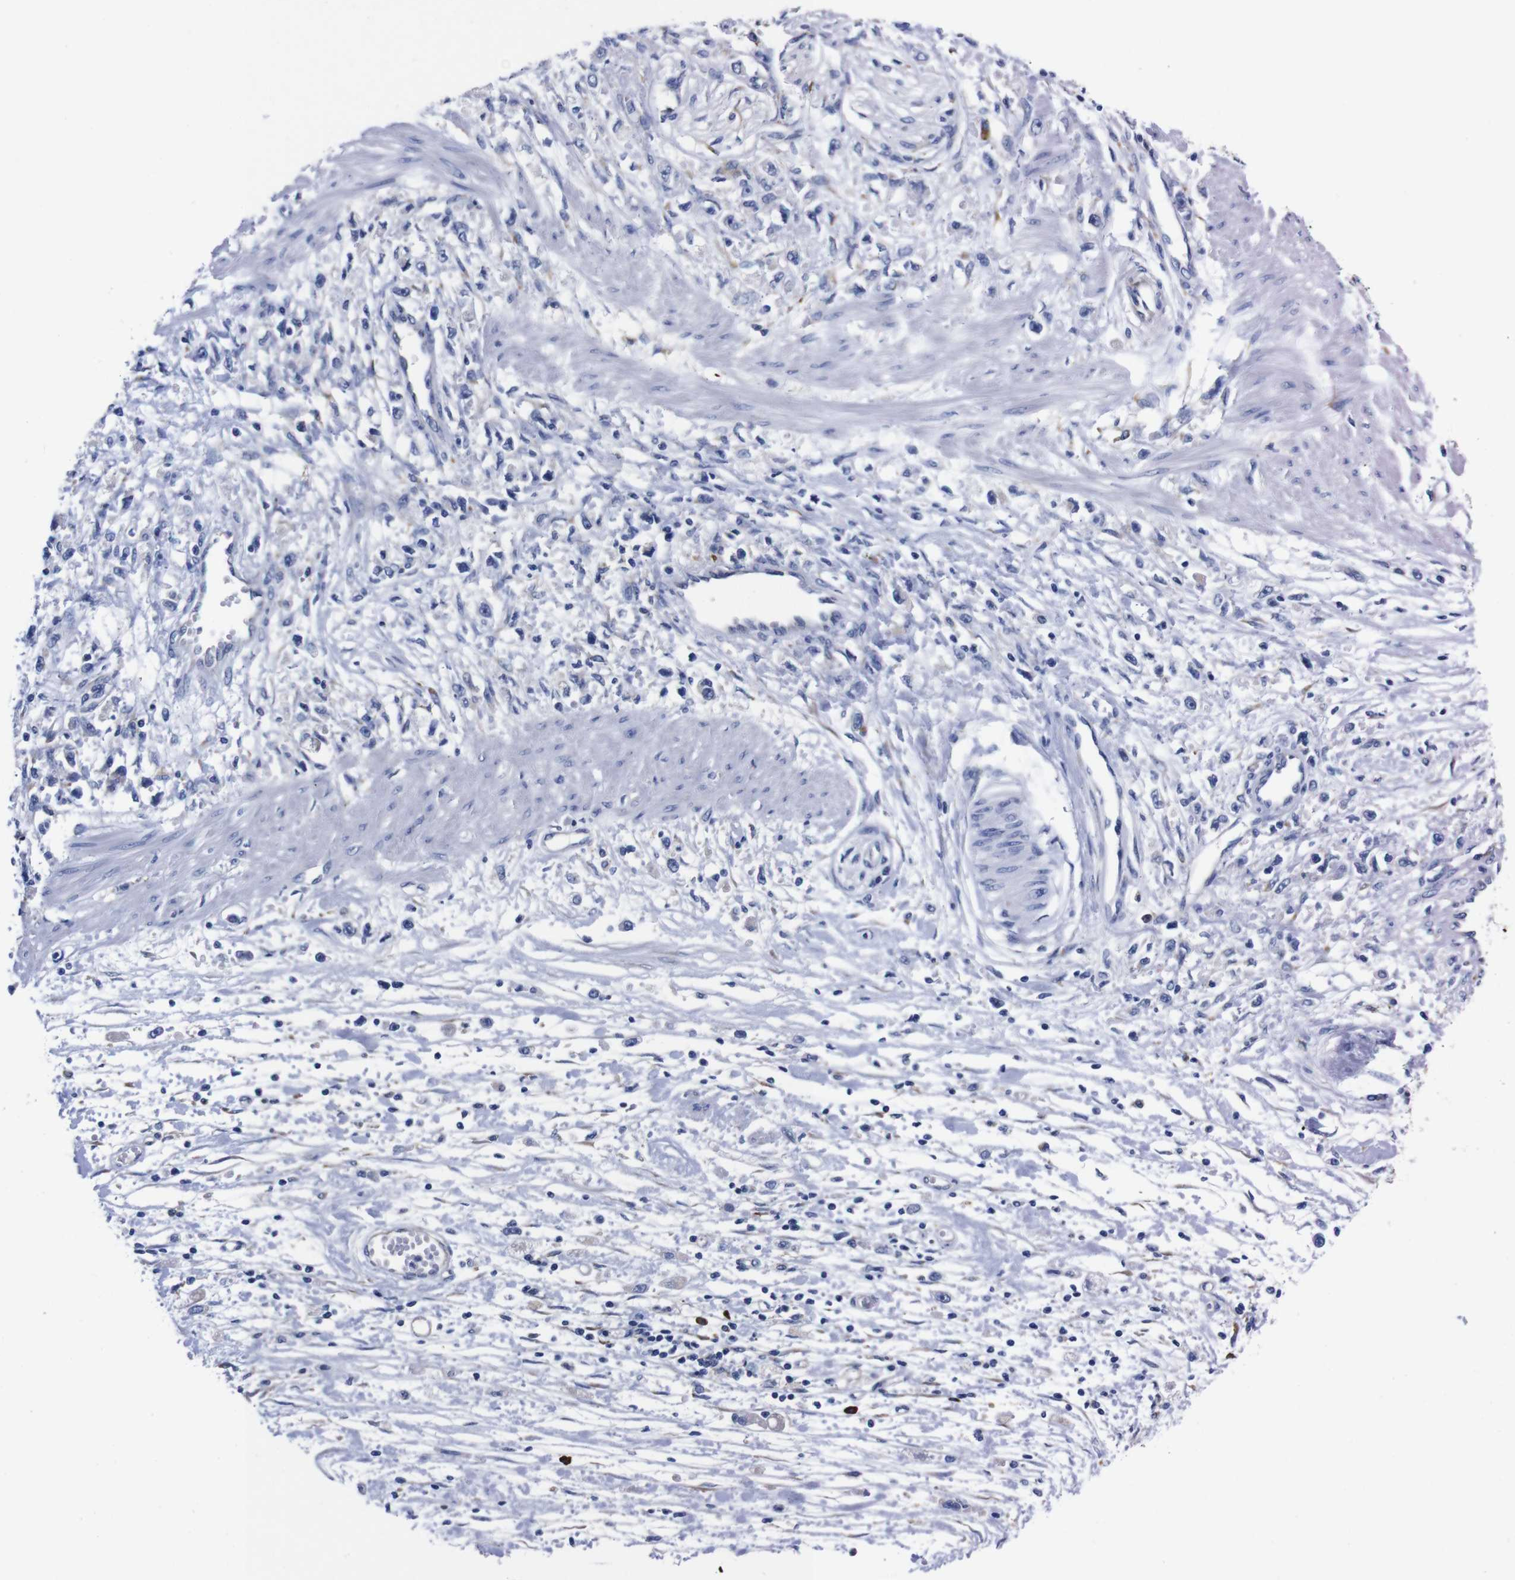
{"staining": {"intensity": "negative", "quantity": "none", "location": "none"}, "tissue": "stomach cancer", "cell_type": "Tumor cells", "image_type": "cancer", "snomed": [{"axis": "morphology", "description": "Adenocarcinoma, NOS"}, {"axis": "topography", "description": "Stomach"}], "caption": "This is an immunohistochemistry (IHC) image of human stomach cancer (adenocarcinoma). There is no expression in tumor cells.", "gene": "NEBL", "patient": {"sex": "female", "age": 59}}